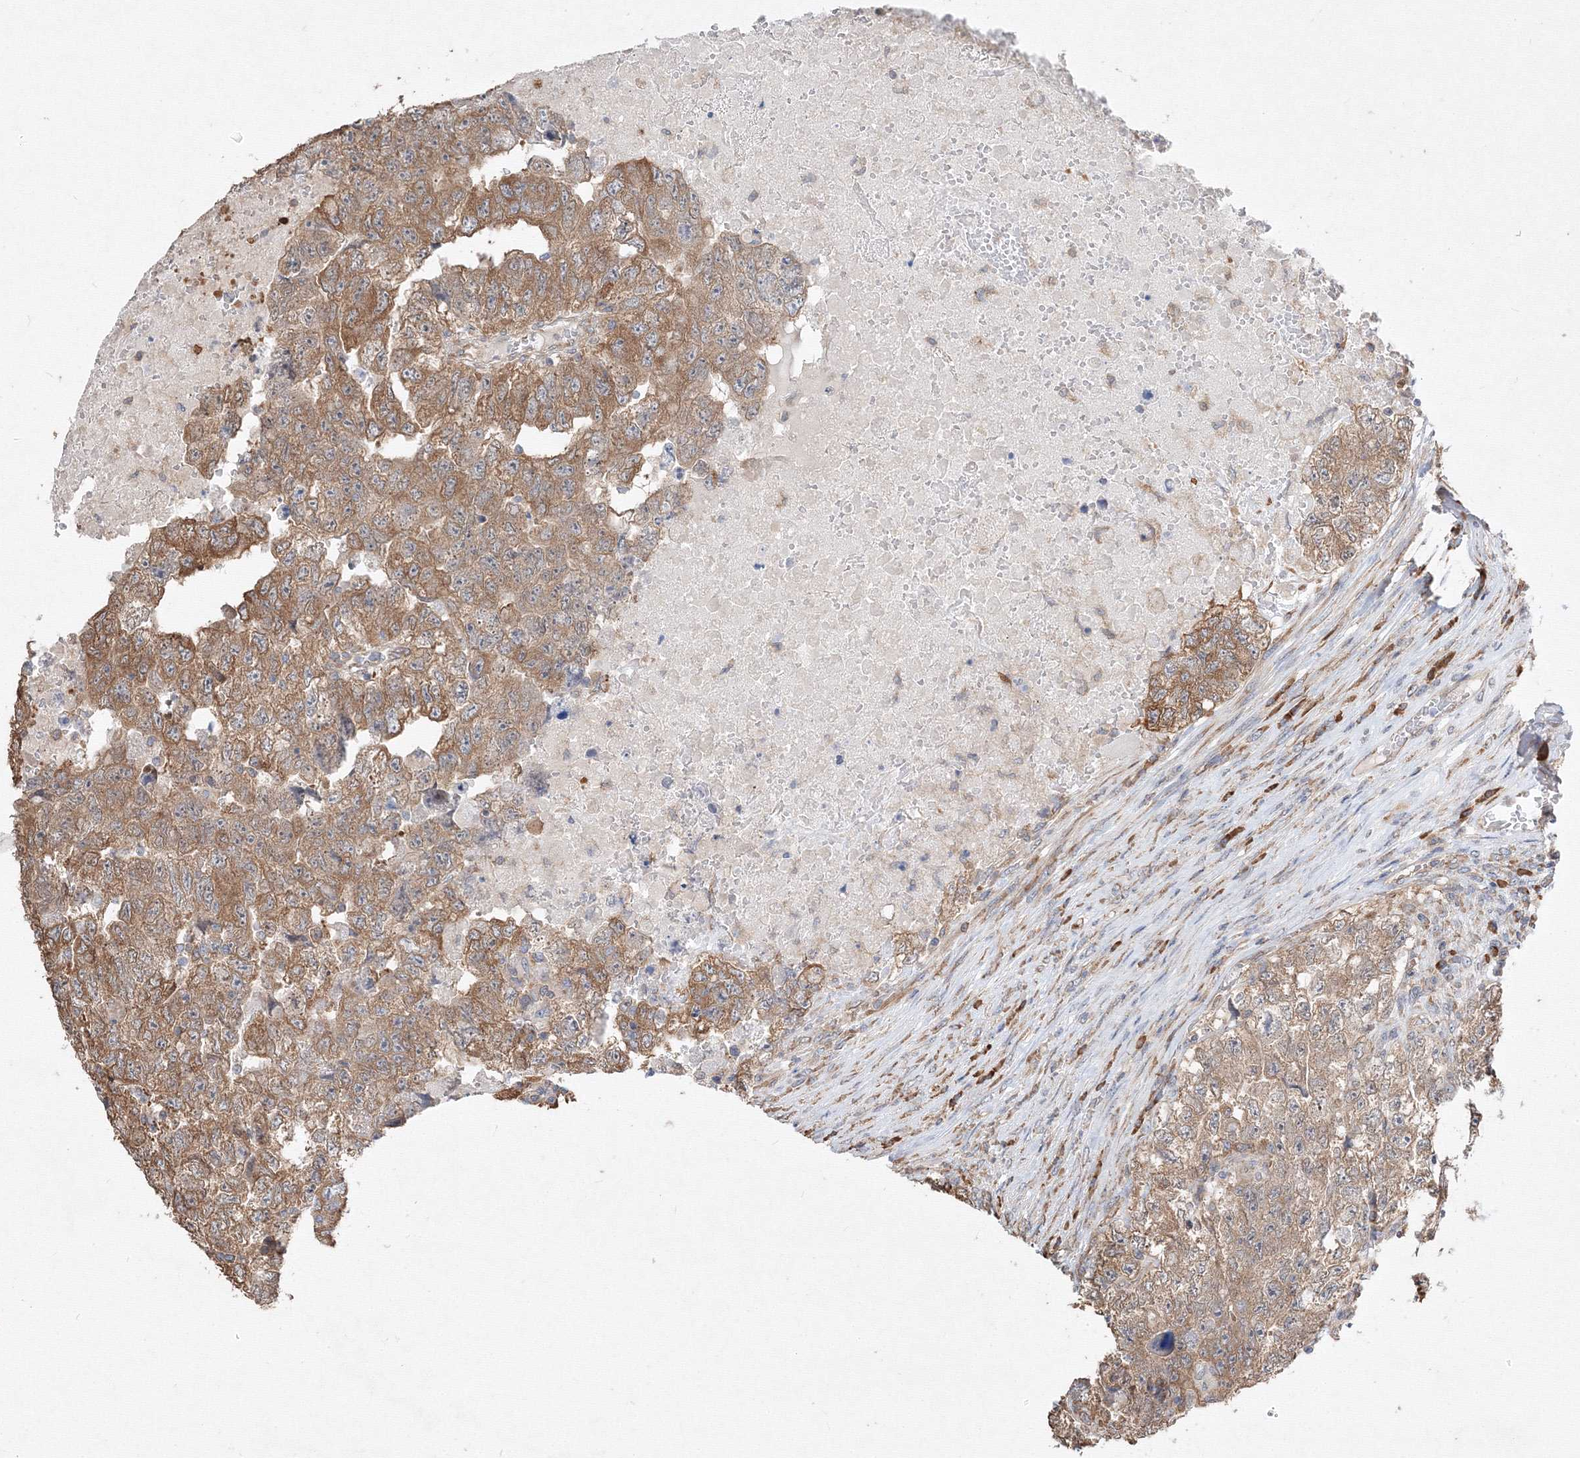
{"staining": {"intensity": "moderate", "quantity": ">75%", "location": "cytoplasmic/membranous"}, "tissue": "testis cancer", "cell_type": "Tumor cells", "image_type": "cancer", "snomed": [{"axis": "morphology", "description": "Carcinoma, Embryonal, NOS"}, {"axis": "topography", "description": "Testis"}], "caption": "Testis cancer stained with a protein marker exhibits moderate staining in tumor cells.", "gene": "FBXL8", "patient": {"sex": "male", "age": 36}}